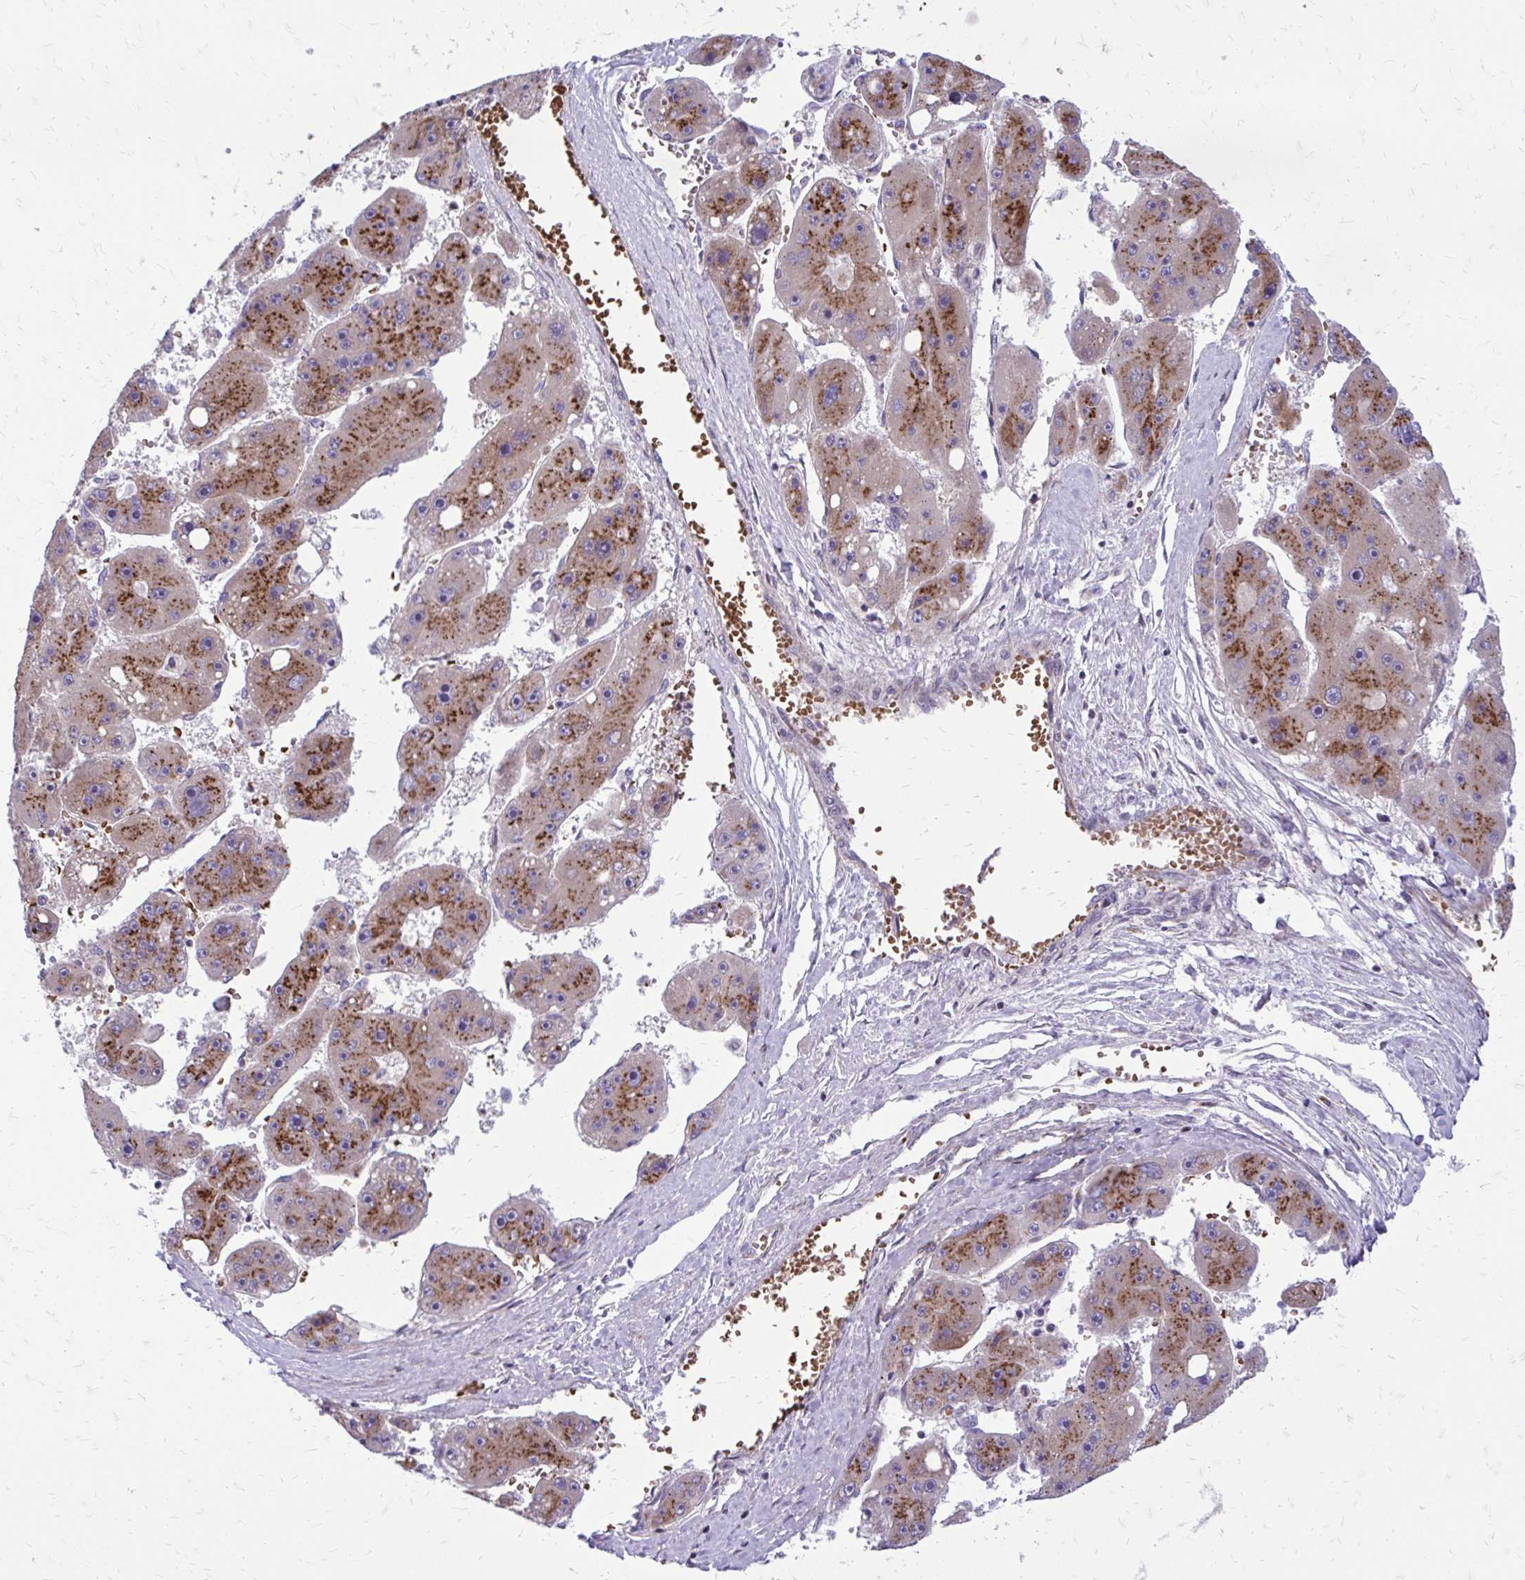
{"staining": {"intensity": "moderate", "quantity": ">75%", "location": "cytoplasmic/membranous"}, "tissue": "liver cancer", "cell_type": "Tumor cells", "image_type": "cancer", "snomed": [{"axis": "morphology", "description": "Carcinoma, Hepatocellular, NOS"}, {"axis": "topography", "description": "Liver"}], "caption": "High-magnification brightfield microscopy of liver hepatocellular carcinoma stained with DAB (brown) and counterstained with hematoxylin (blue). tumor cells exhibit moderate cytoplasmic/membranous staining is seen in about>75% of cells.", "gene": "FUNDC2", "patient": {"sex": "female", "age": 61}}